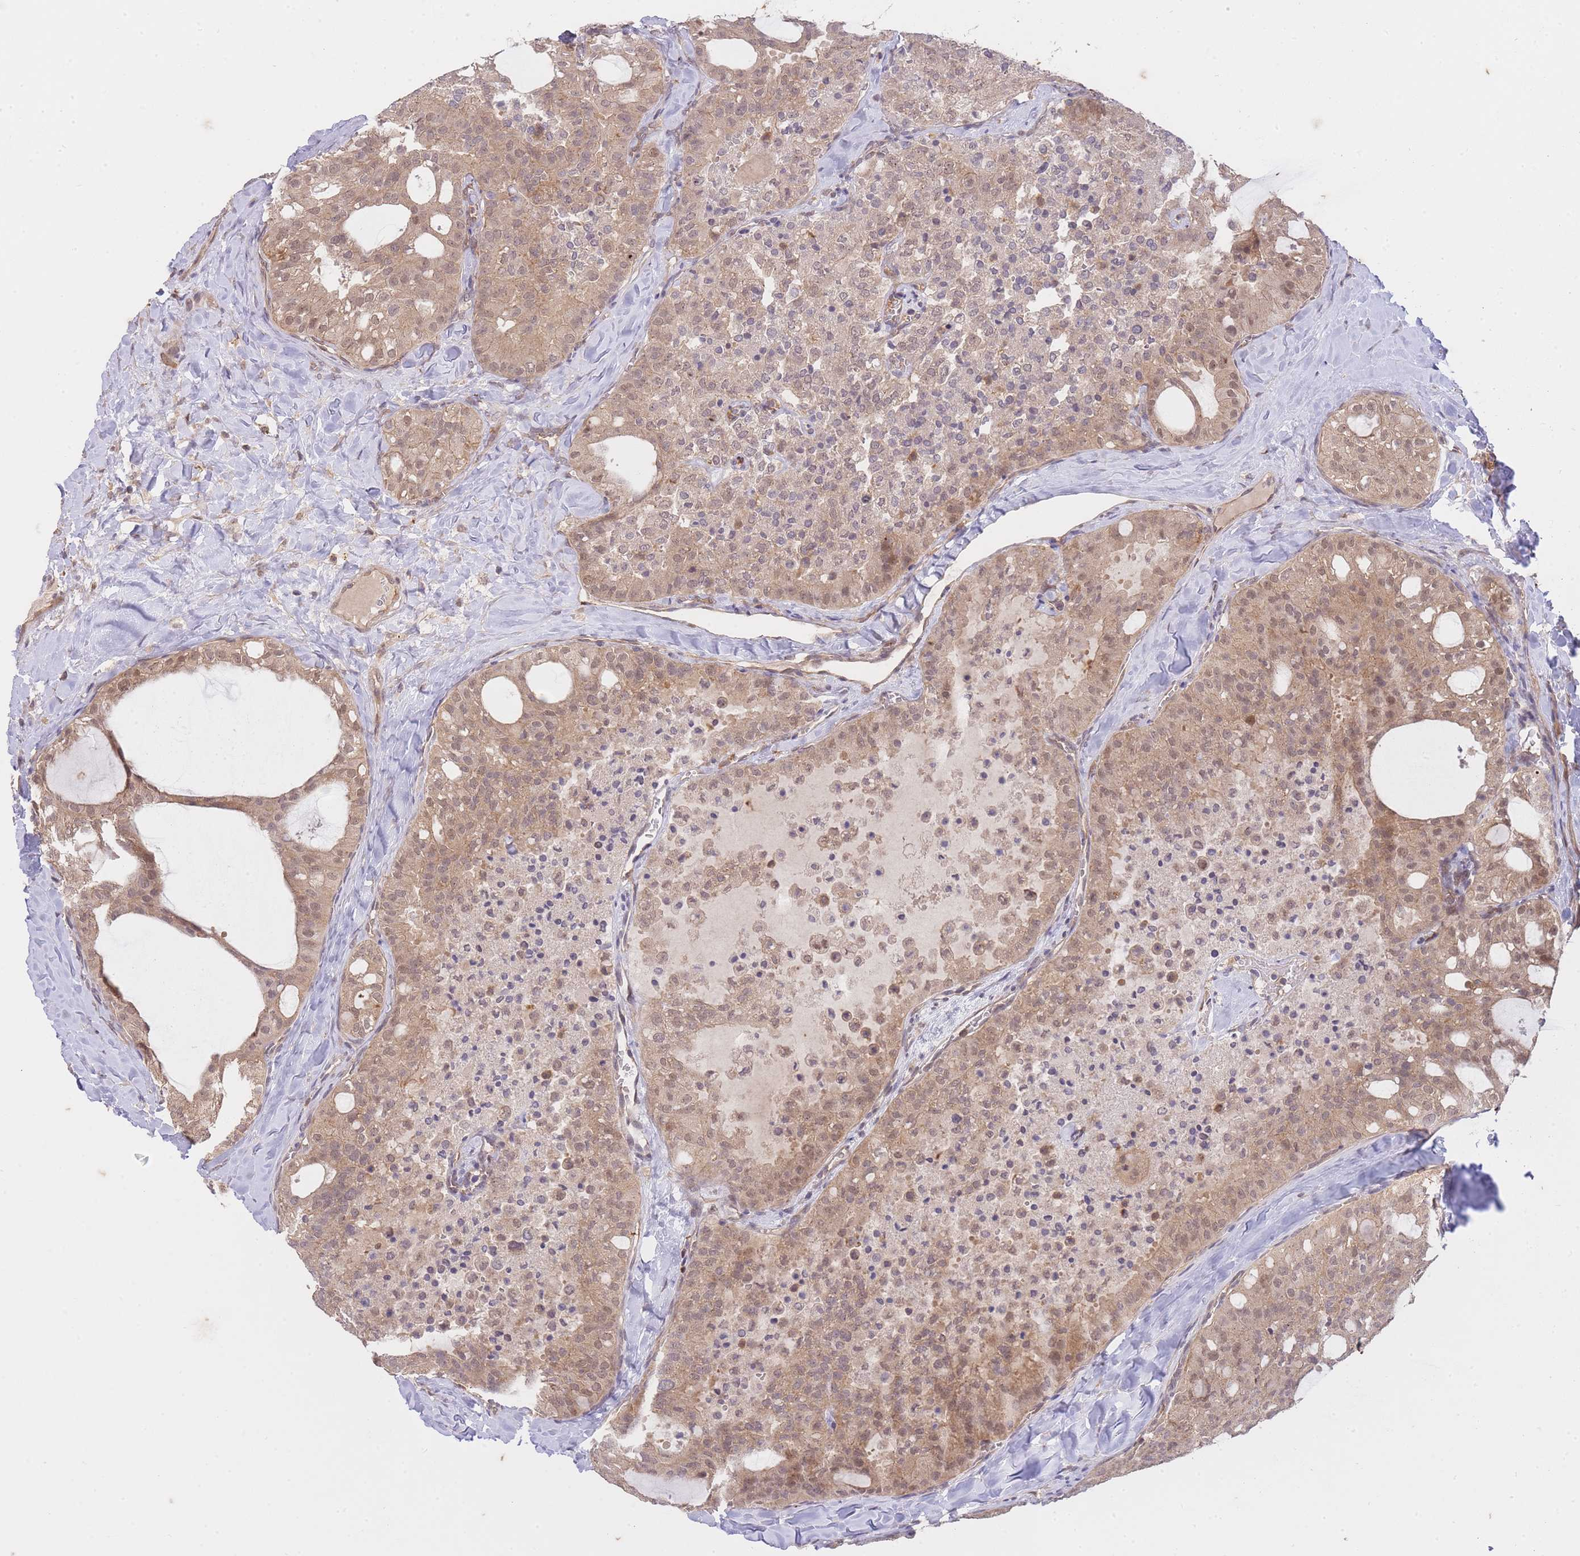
{"staining": {"intensity": "weak", "quantity": ">75%", "location": "cytoplasmic/membranous,nuclear"}, "tissue": "thyroid cancer", "cell_type": "Tumor cells", "image_type": "cancer", "snomed": [{"axis": "morphology", "description": "Follicular adenoma carcinoma, NOS"}, {"axis": "topography", "description": "Thyroid gland"}], "caption": "The immunohistochemical stain shows weak cytoplasmic/membranous and nuclear expression in tumor cells of thyroid follicular adenoma carcinoma tissue.", "gene": "ST8SIA4", "patient": {"sex": "male", "age": 75}}